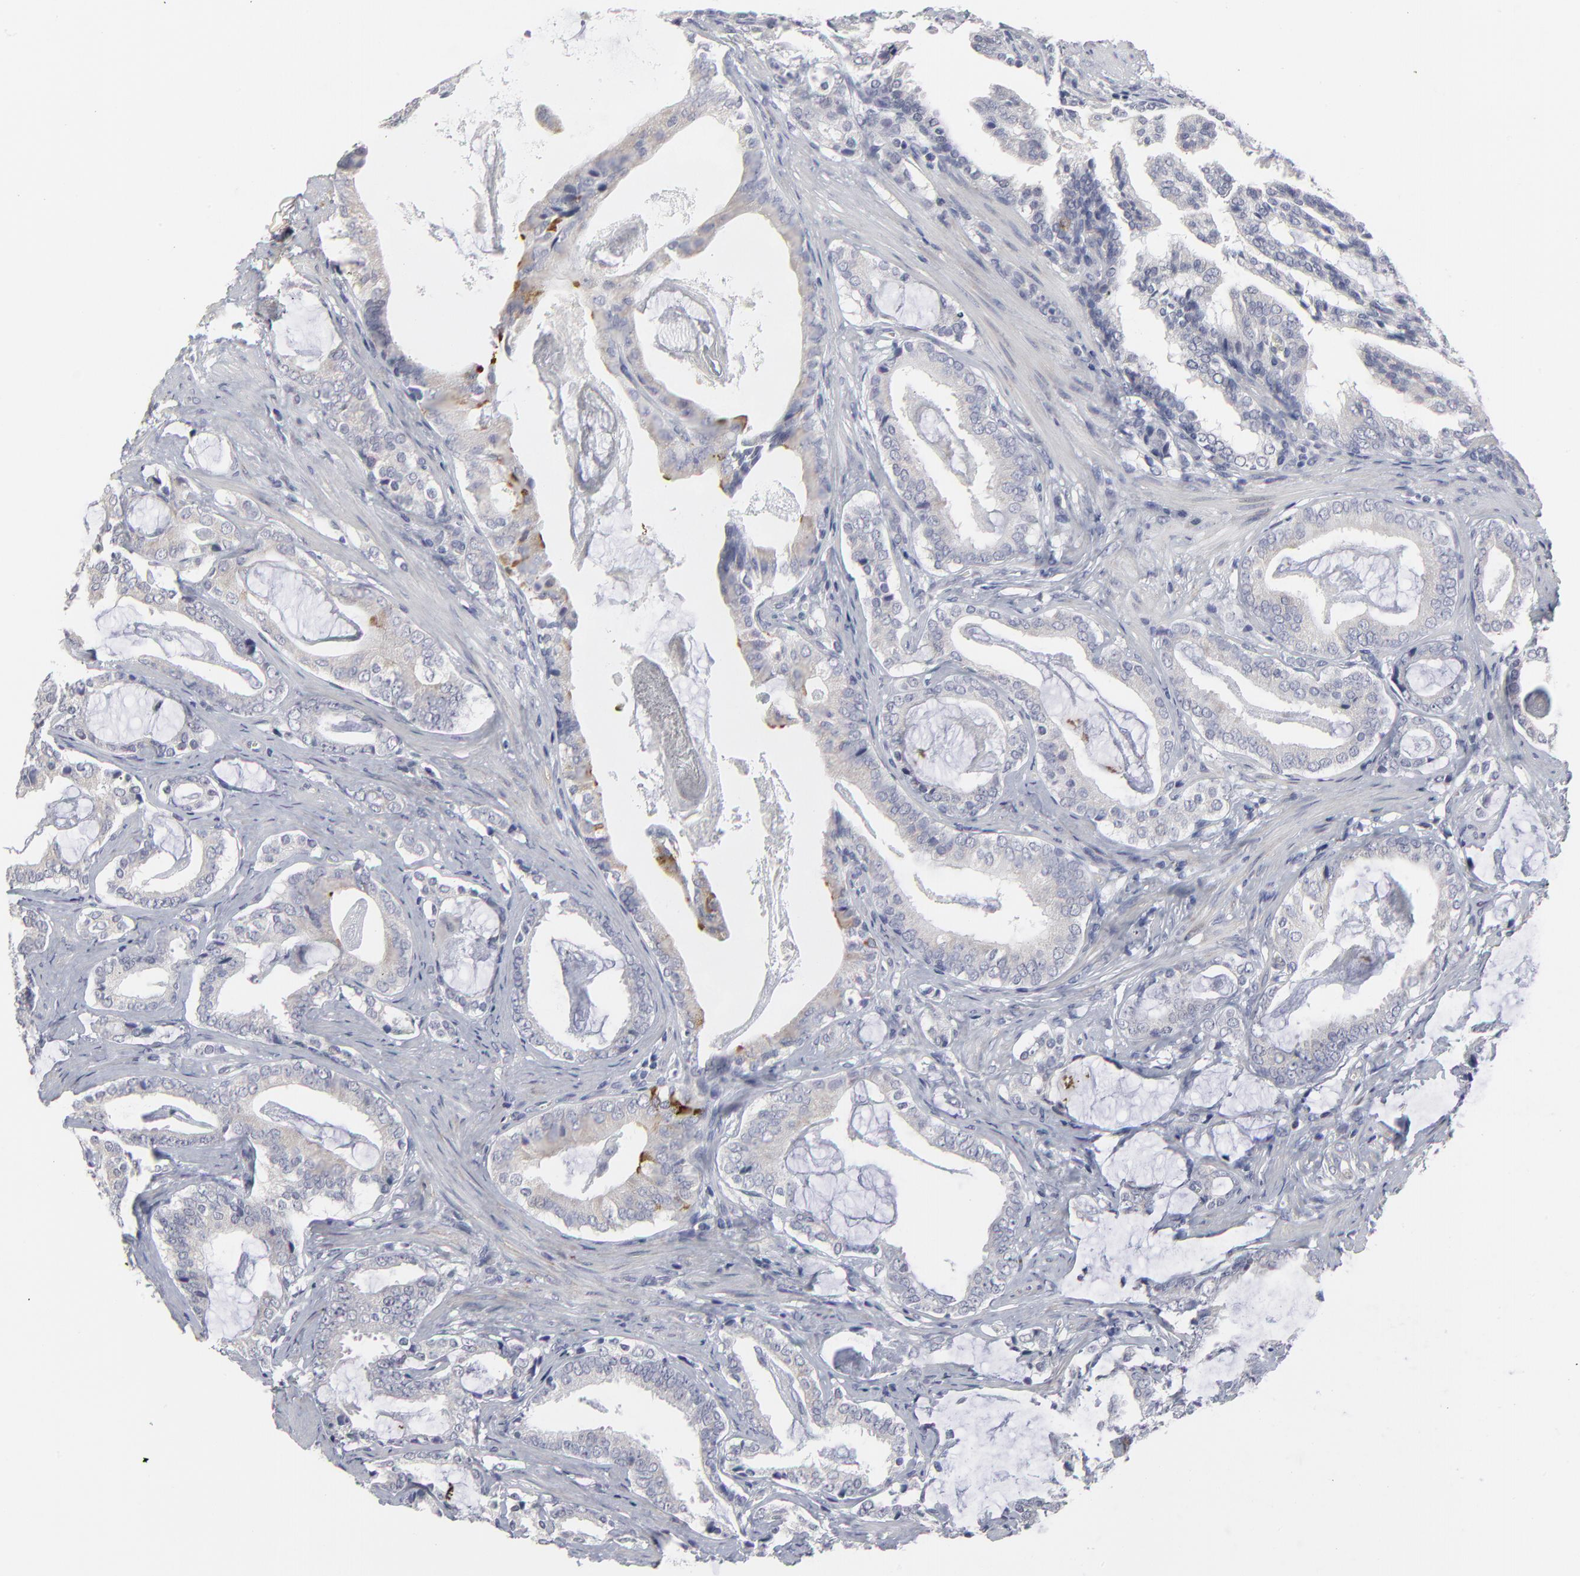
{"staining": {"intensity": "moderate", "quantity": "<25%", "location": "cytoplasmic/membranous"}, "tissue": "prostate cancer", "cell_type": "Tumor cells", "image_type": "cancer", "snomed": [{"axis": "morphology", "description": "Adenocarcinoma, Low grade"}, {"axis": "topography", "description": "Prostate"}], "caption": "Immunohistochemical staining of human prostate adenocarcinoma (low-grade) exhibits moderate cytoplasmic/membranous protein positivity in about <25% of tumor cells.", "gene": "MAGEA10", "patient": {"sex": "male", "age": 59}}